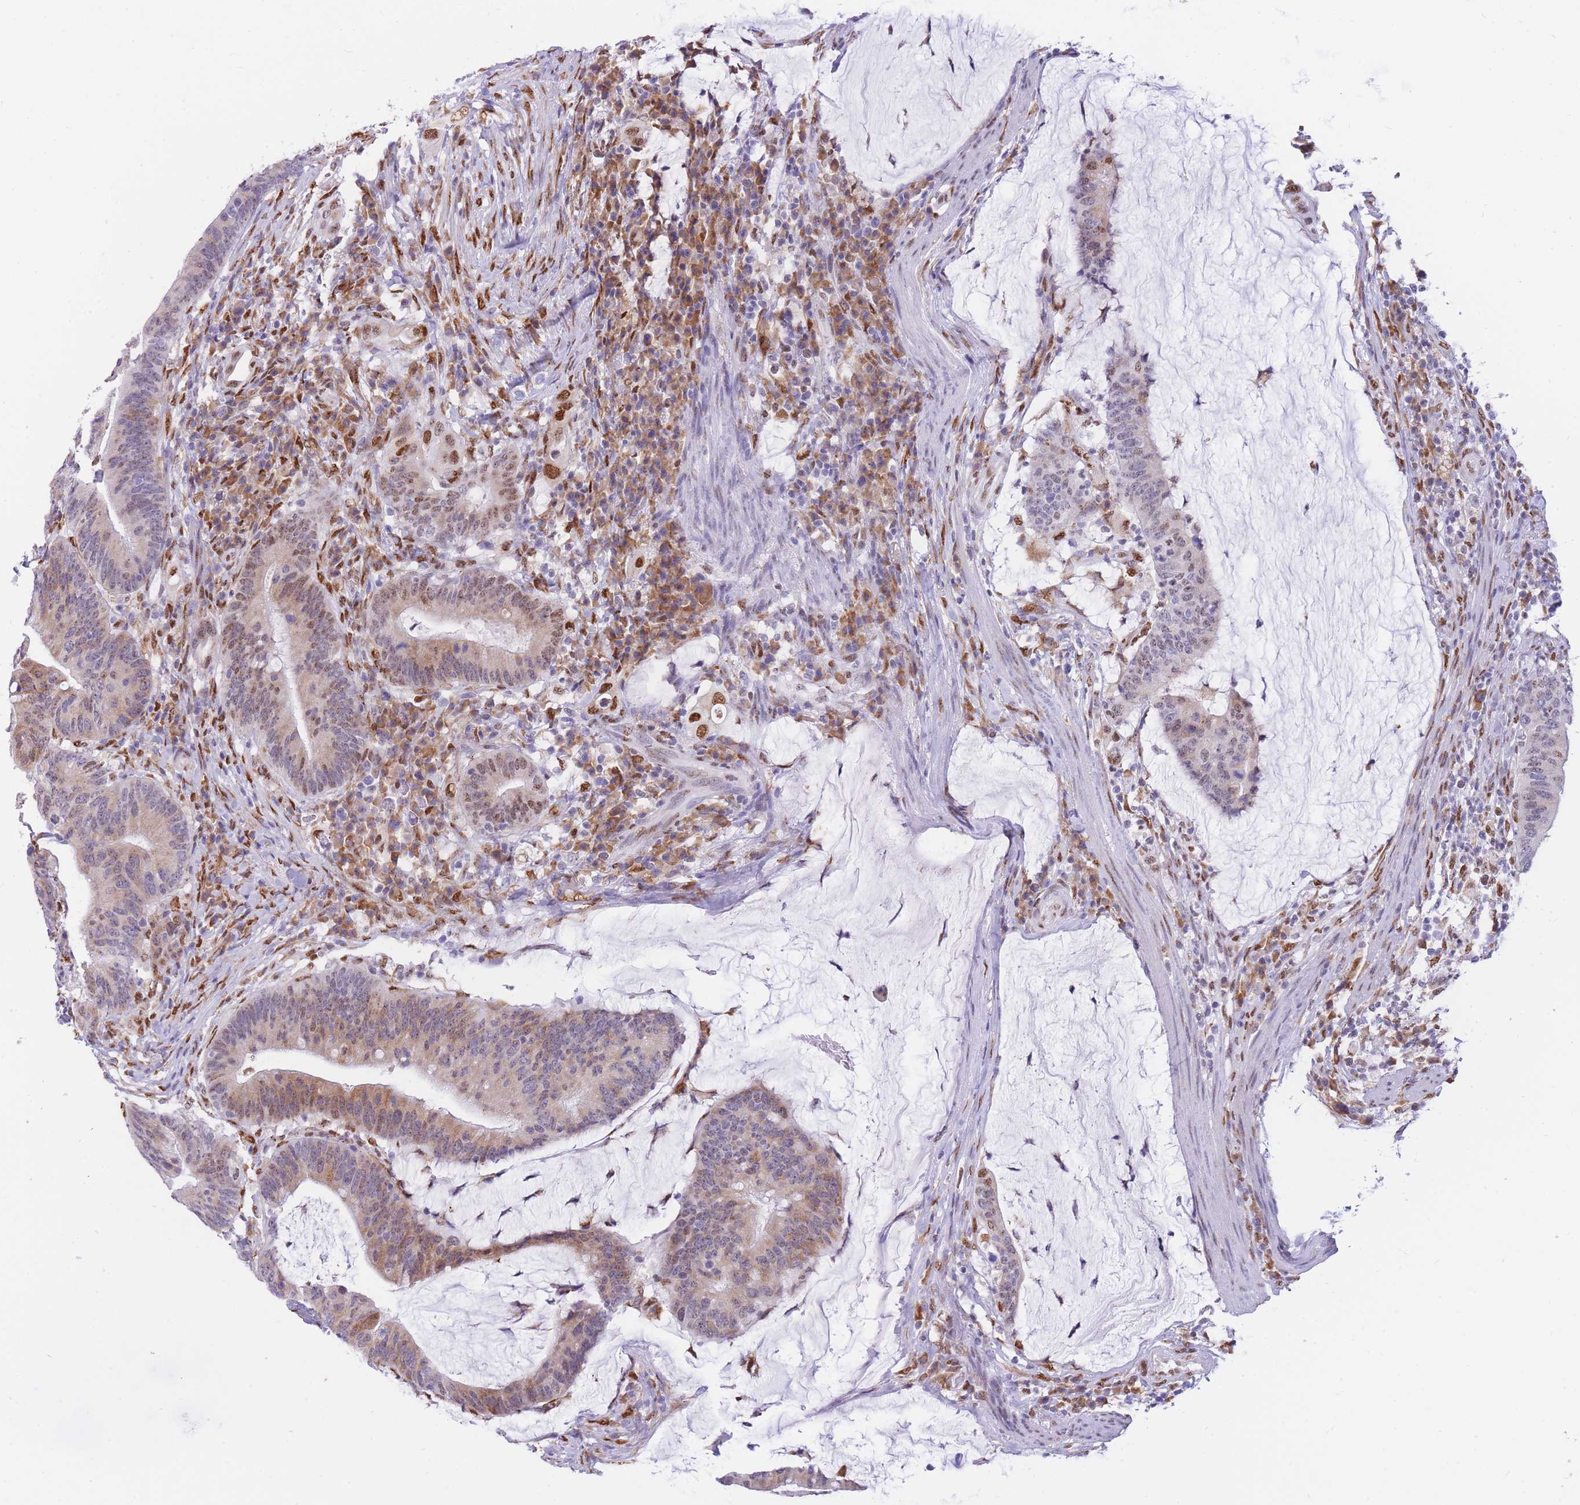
{"staining": {"intensity": "weak", "quantity": ">75%", "location": "cytoplasmic/membranous,nuclear"}, "tissue": "colorectal cancer", "cell_type": "Tumor cells", "image_type": "cancer", "snomed": [{"axis": "morphology", "description": "Adenocarcinoma, NOS"}, {"axis": "topography", "description": "Colon"}], "caption": "Protein analysis of colorectal adenocarcinoma tissue demonstrates weak cytoplasmic/membranous and nuclear positivity in about >75% of tumor cells.", "gene": "FAM153A", "patient": {"sex": "female", "age": 66}}